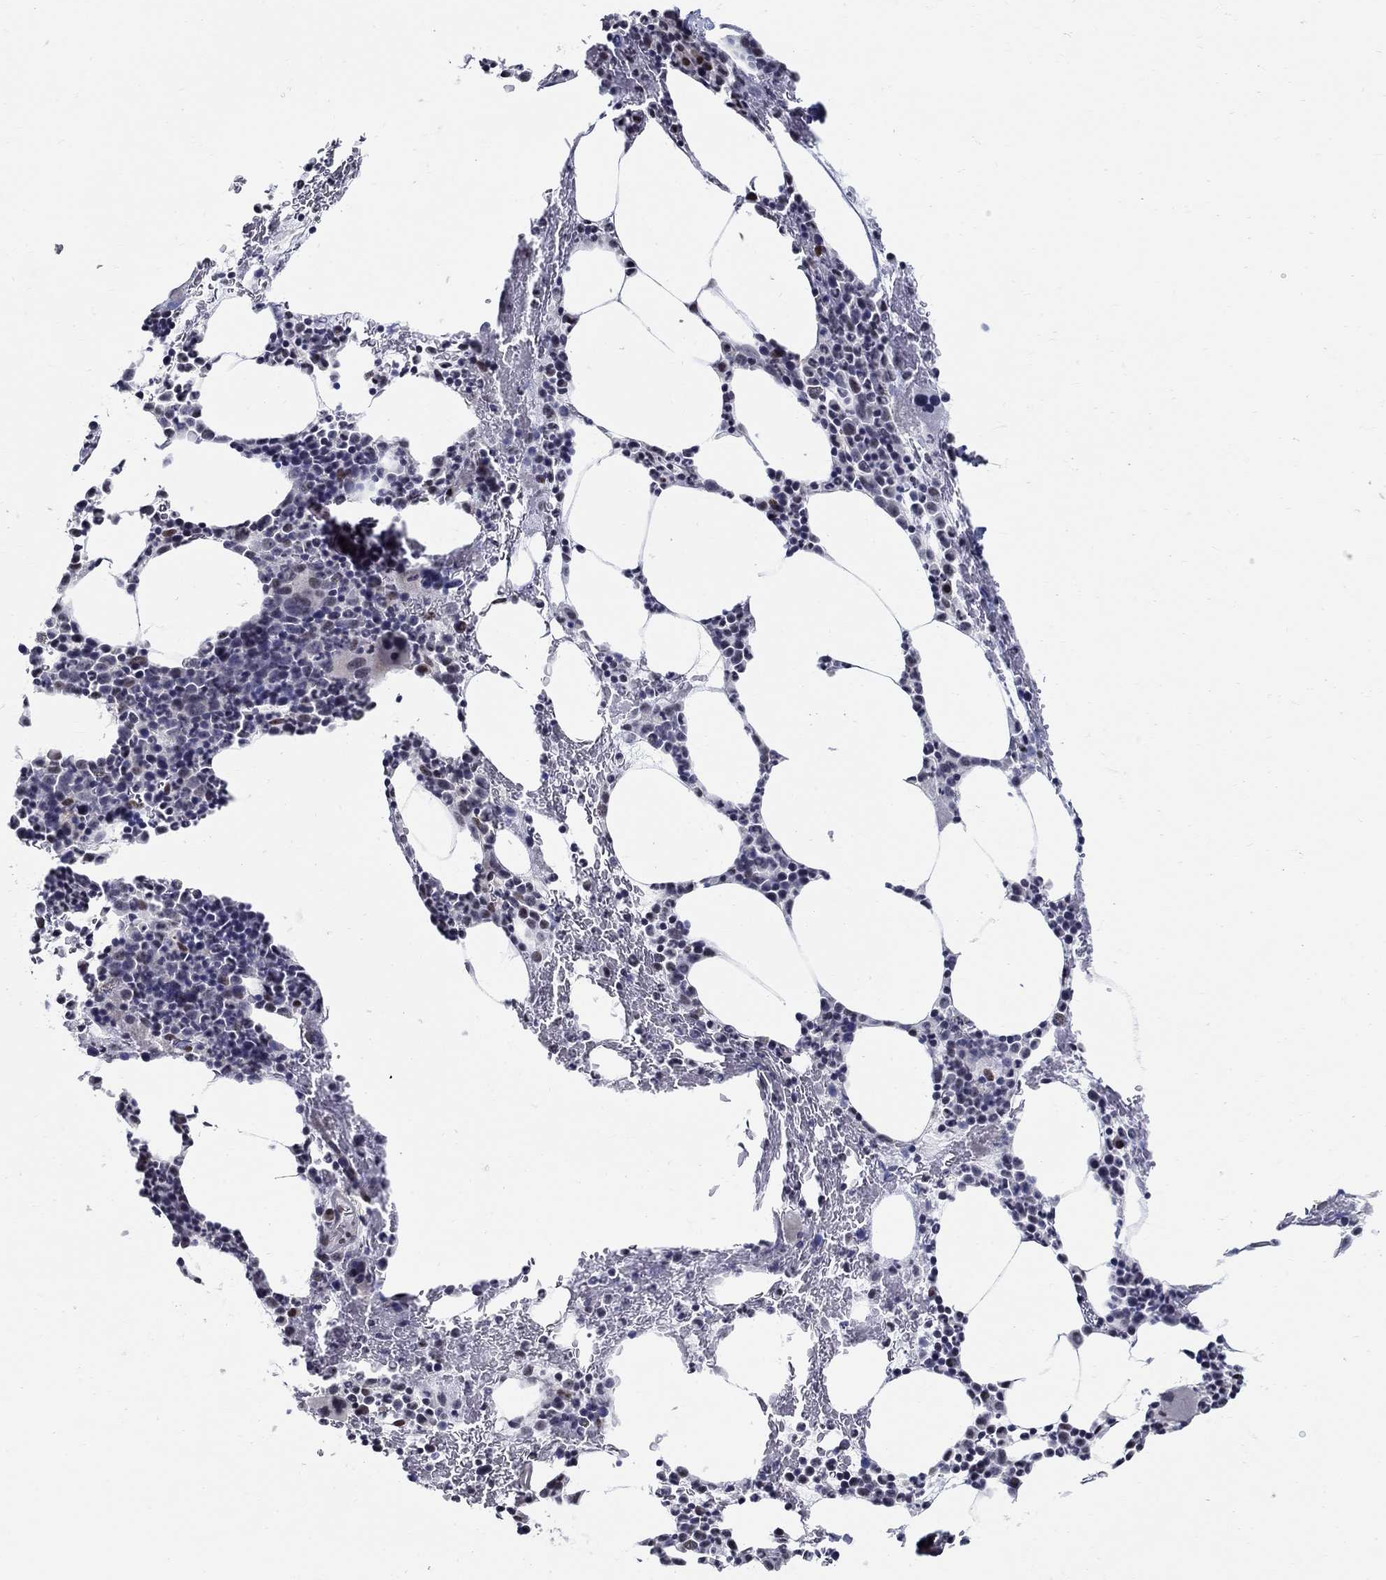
{"staining": {"intensity": "strong", "quantity": "<25%", "location": "nuclear"}, "tissue": "bone marrow", "cell_type": "Hematopoietic cells", "image_type": "normal", "snomed": [{"axis": "morphology", "description": "Normal tissue, NOS"}, {"axis": "topography", "description": "Bone marrow"}], "caption": "A brown stain shows strong nuclear positivity of a protein in hematopoietic cells of benign bone marrow. (DAB IHC with brightfield microscopy, high magnification).", "gene": "C16orf46", "patient": {"sex": "male", "age": 83}}